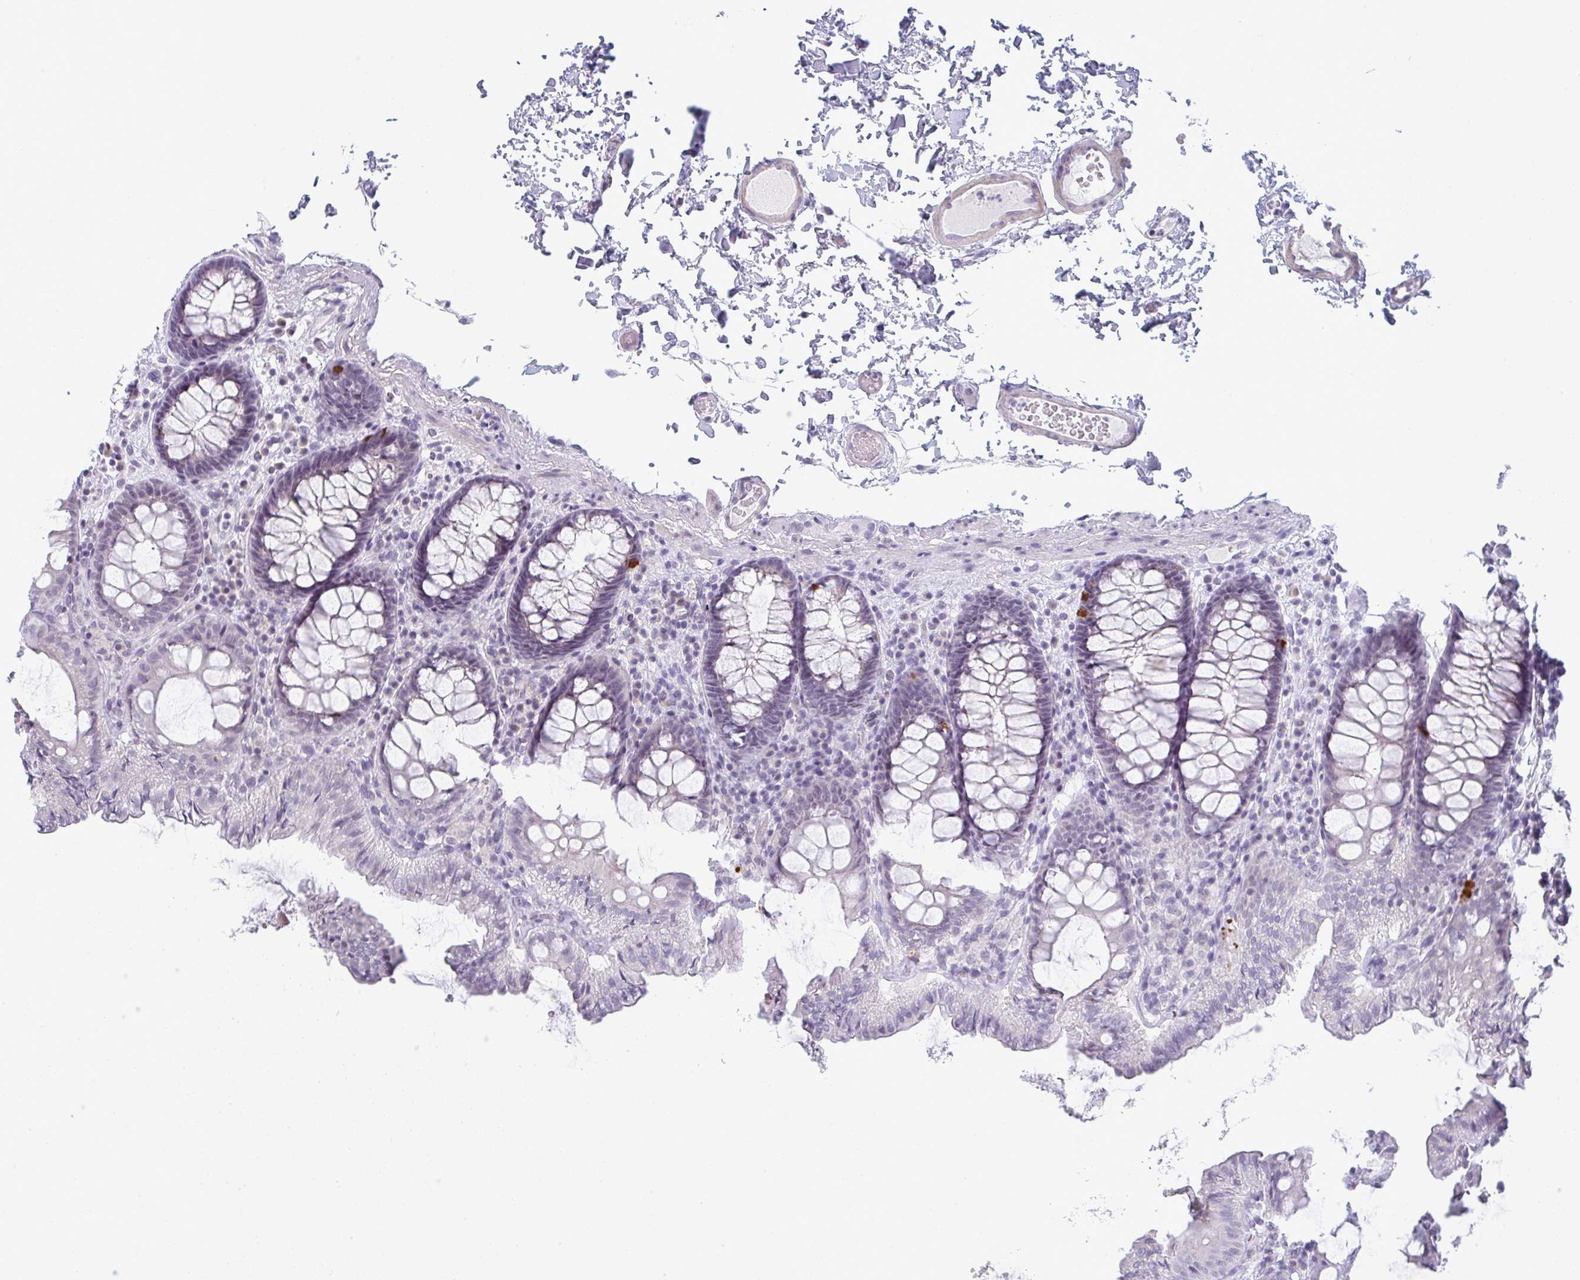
{"staining": {"intensity": "negative", "quantity": "none", "location": "none"}, "tissue": "colon", "cell_type": "Endothelial cells", "image_type": "normal", "snomed": [{"axis": "morphology", "description": "Normal tissue, NOS"}, {"axis": "topography", "description": "Colon"}, {"axis": "topography", "description": "Peripheral nerve tissue"}], "caption": "Immunohistochemical staining of normal colon reveals no significant positivity in endothelial cells. (DAB immunohistochemistry, high magnification).", "gene": "TEX33", "patient": {"sex": "male", "age": 84}}